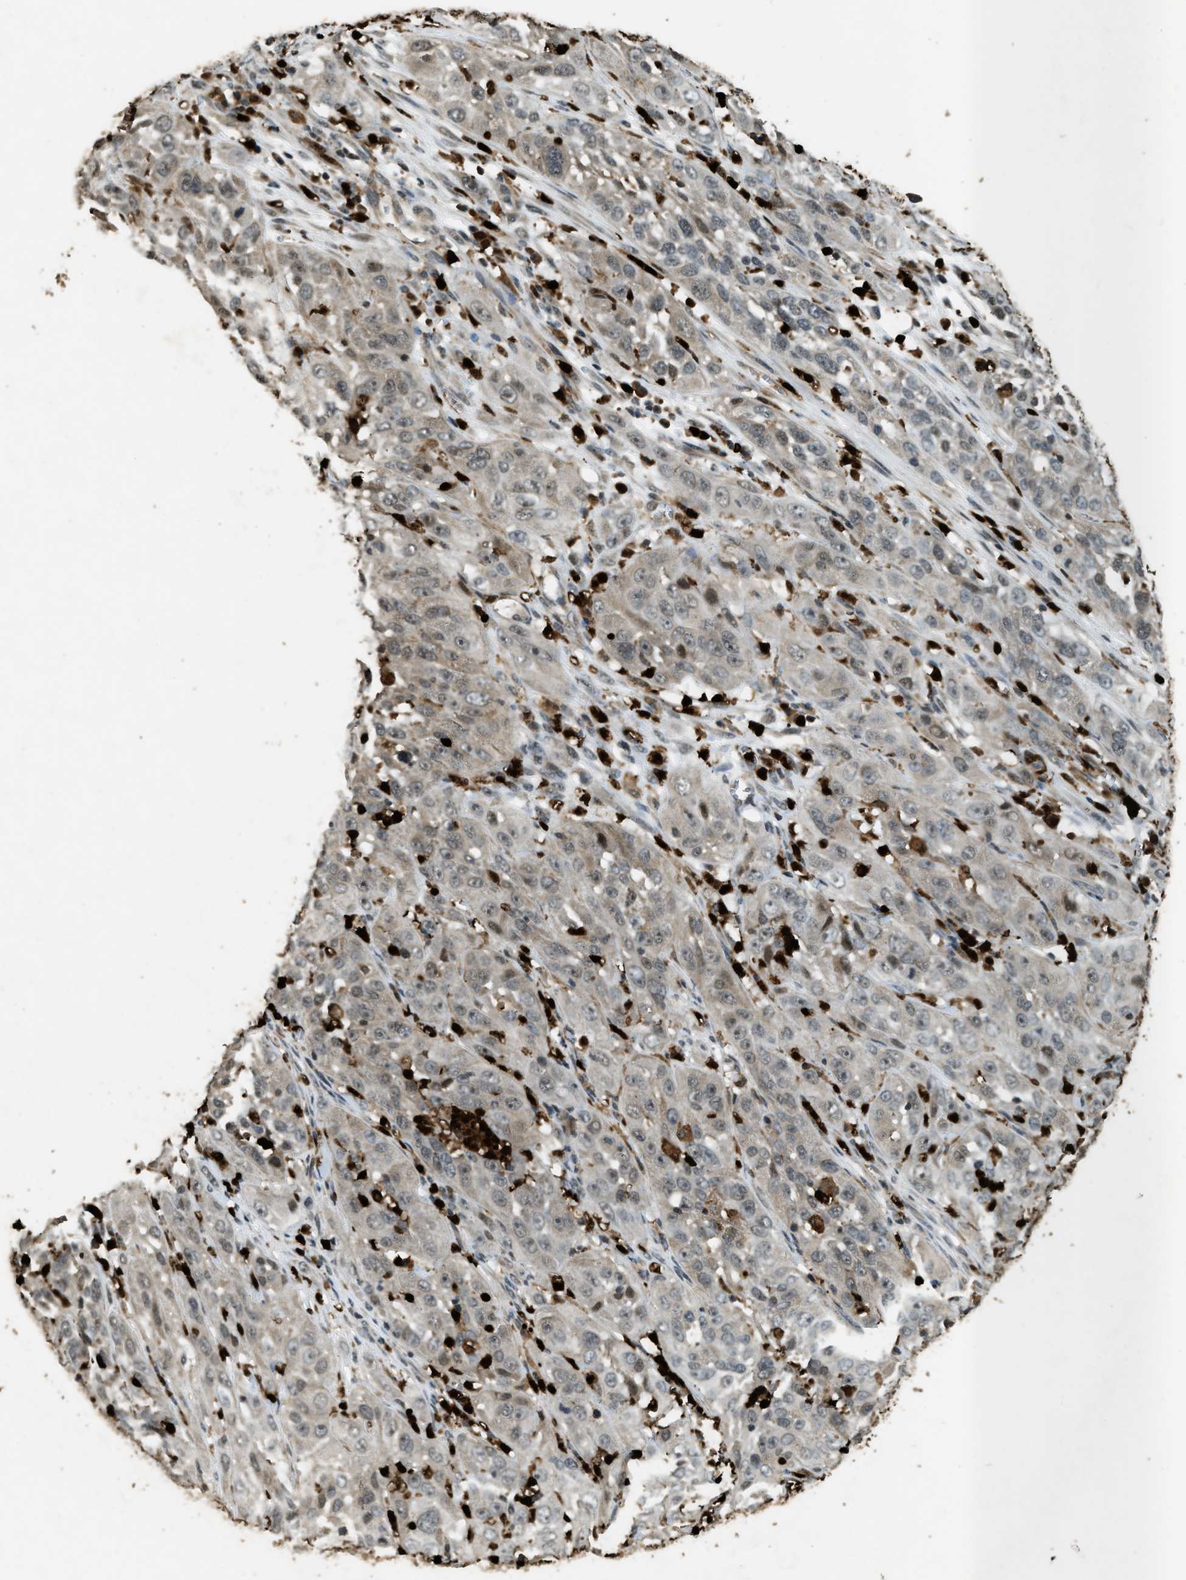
{"staining": {"intensity": "weak", "quantity": ">75%", "location": "cytoplasmic/membranous"}, "tissue": "cervical cancer", "cell_type": "Tumor cells", "image_type": "cancer", "snomed": [{"axis": "morphology", "description": "Squamous cell carcinoma, NOS"}, {"axis": "topography", "description": "Cervix"}], "caption": "Immunohistochemical staining of cervical squamous cell carcinoma displays low levels of weak cytoplasmic/membranous protein expression in about >75% of tumor cells.", "gene": "RNF141", "patient": {"sex": "female", "age": 32}}